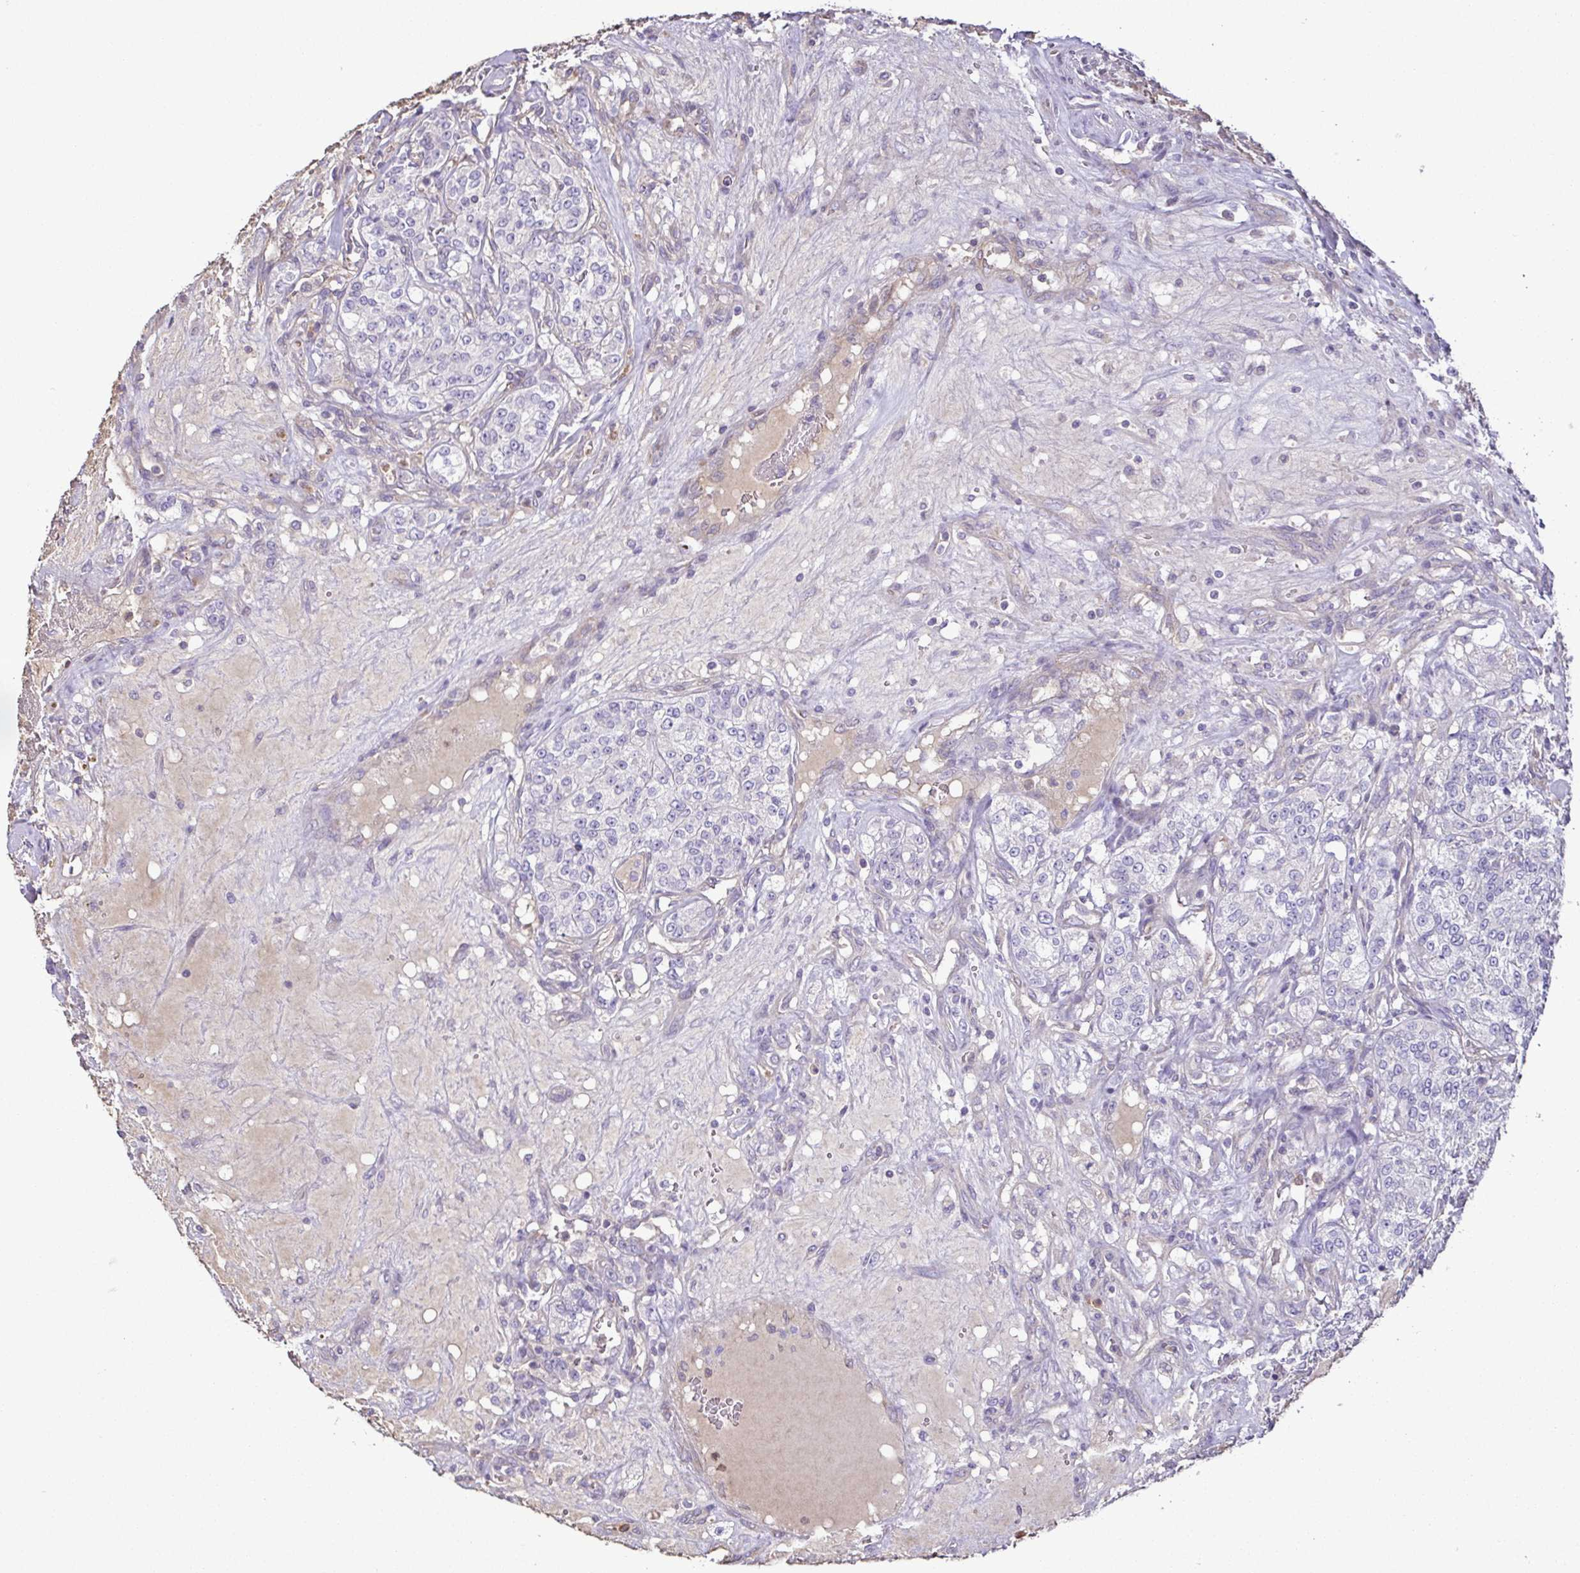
{"staining": {"intensity": "negative", "quantity": "none", "location": "none"}, "tissue": "renal cancer", "cell_type": "Tumor cells", "image_type": "cancer", "snomed": [{"axis": "morphology", "description": "Adenocarcinoma, NOS"}, {"axis": "topography", "description": "Kidney"}], "caption": "There is no significant expression in tumor cells of adenocarcinoma (renal).", "gene": "MYL10", "patient": {"sex": "female", "age": 63}}